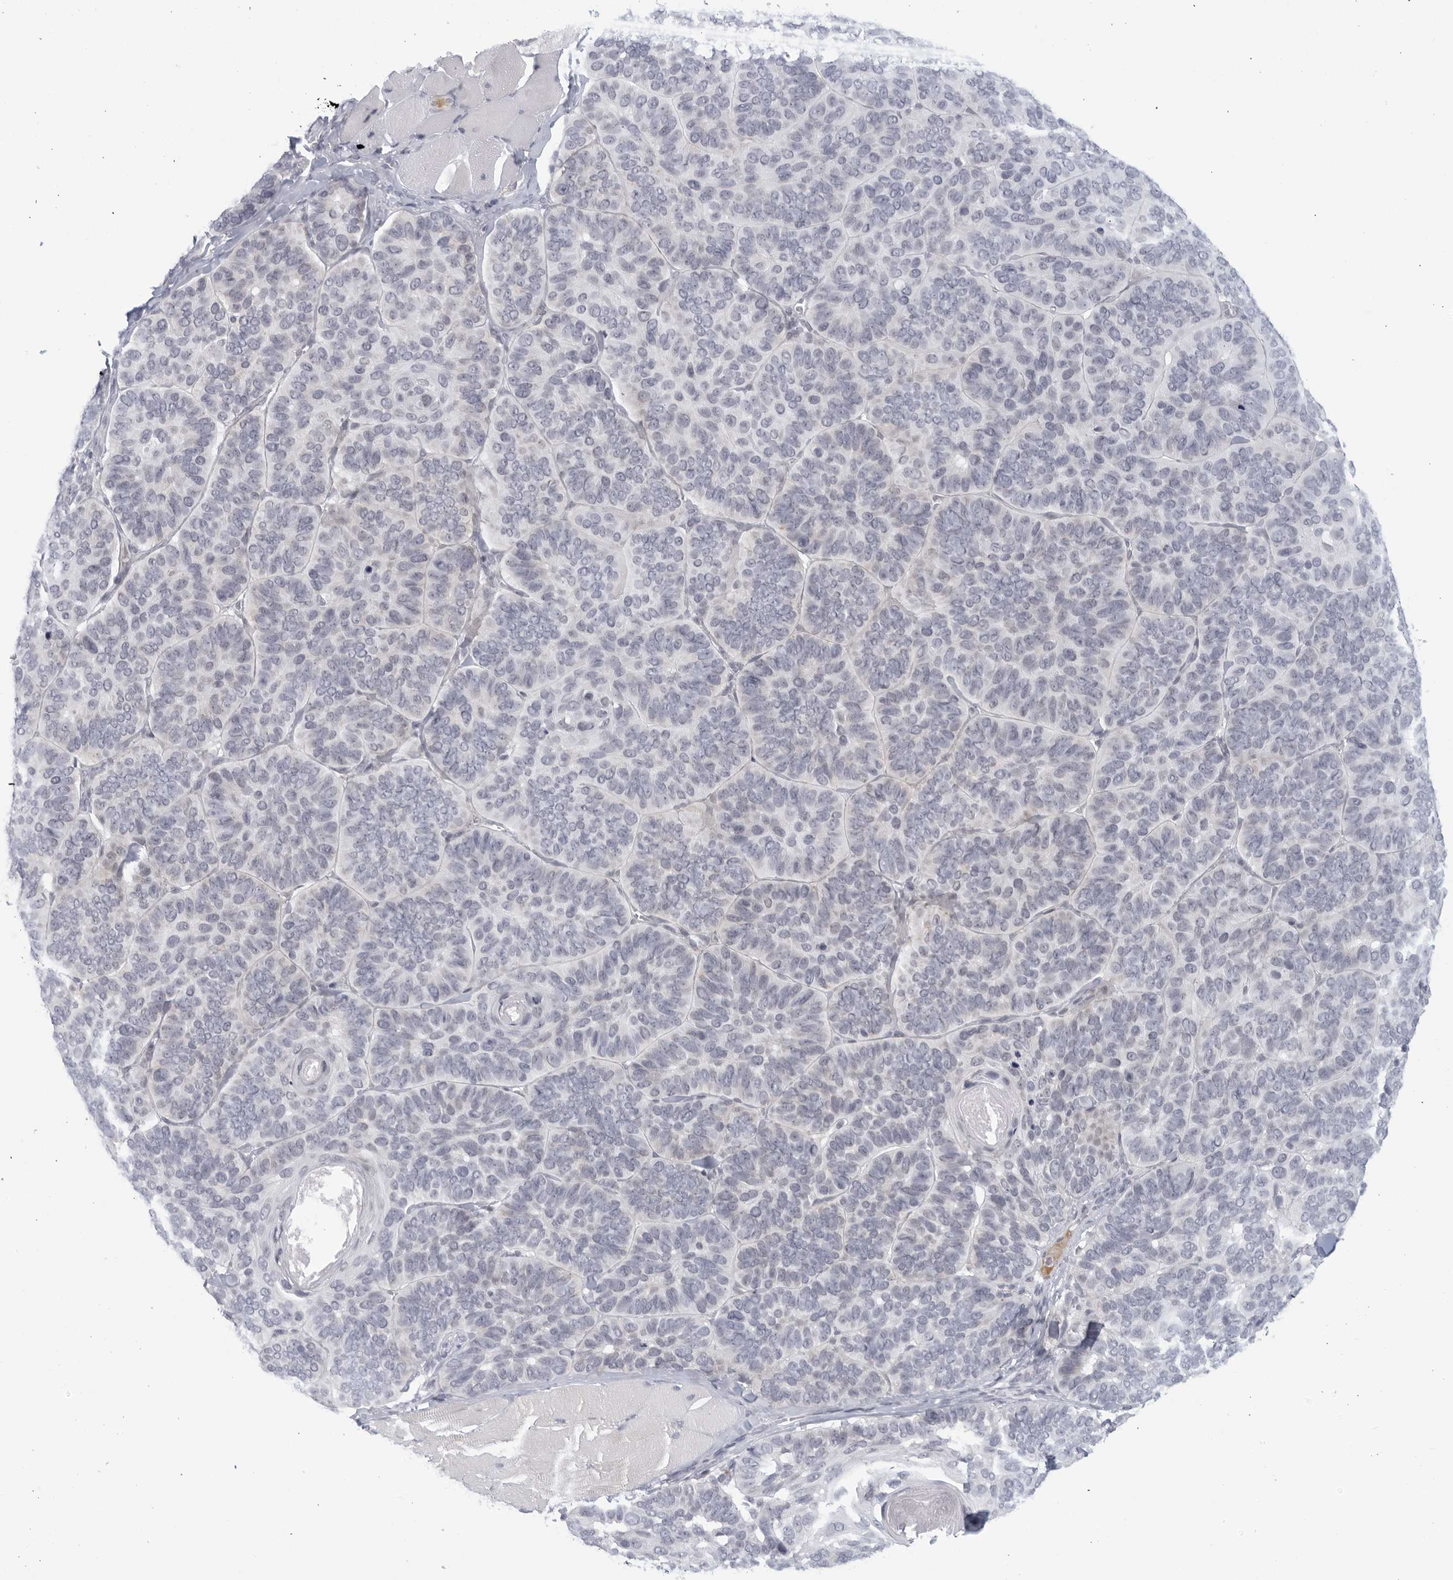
{"staining": {"intensity": "negative", "quantity": "none", "location": "none"}, "tissue": "skin cancer", "cell_type": "Tumor cells", "image_type": "cancer", "snomed": [{"axis": "morphology", "description": "Basal cell carcinoma"}, {"axis": "topography", "description": "Skin"}], "caption": "Immunohistochemistry (IHC) of skin cancer demonstrates no positivity in tumor cells. Nuclei are stained in blue.", "gene": "WDTC1", "patient": {"sex": "male", "age": 62}}